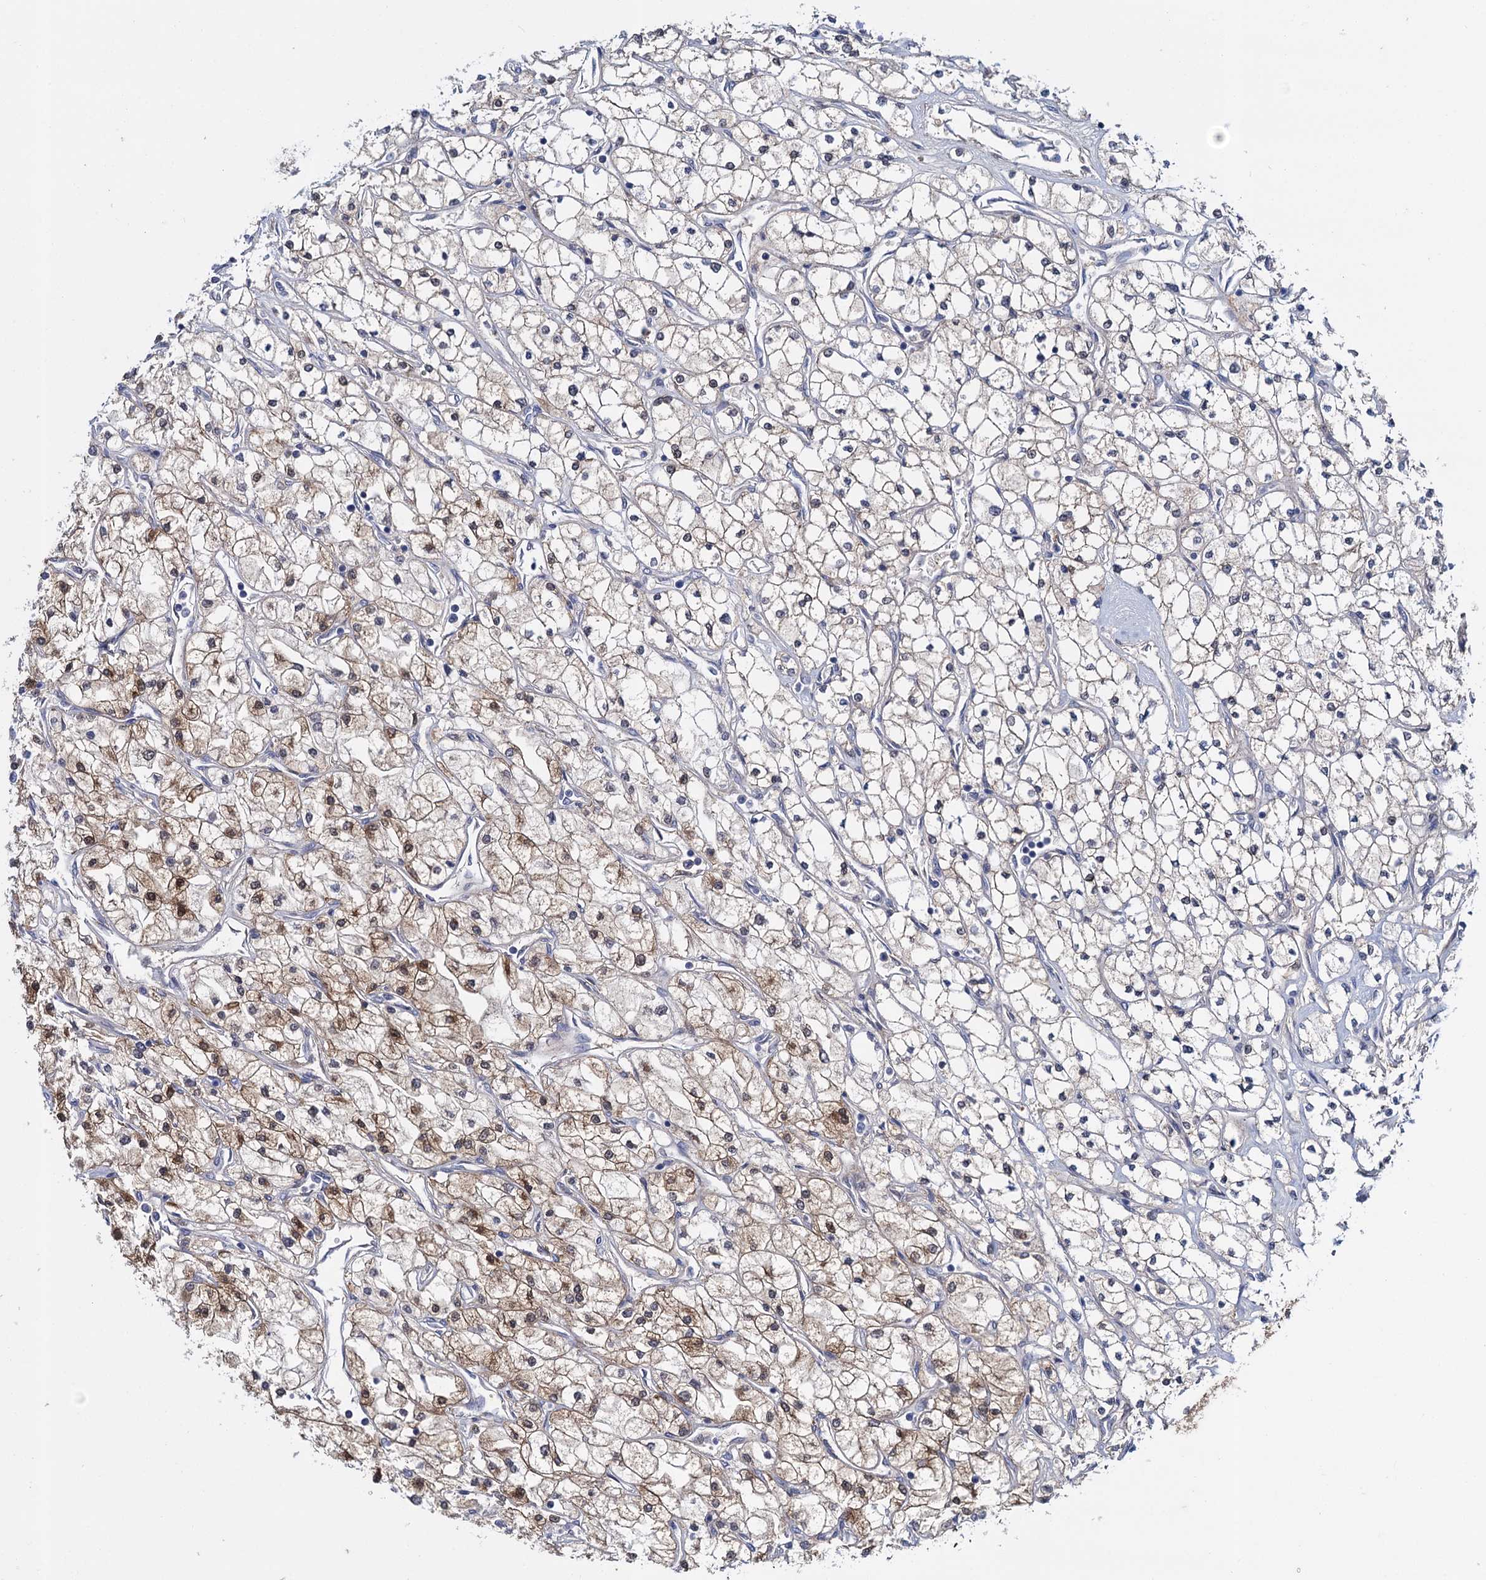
{"staining": {"intensity": "moderate", "quantity": "<25%", "location": "cytoplasmic/membranous"}, "tissue": "renal cancer", "cell_type": "Tumor cells", "image_type": "cancer", "snomed": [{"axis": "morphology", "description": "Adenocarcinoma, NOS"}, {"axis": "topography", "description": "Kidney"}], "caption": "Moderate cytoplasmic/membranous positivity is present in about <25% of tumor cells in renal cancer (adenocarcinoma).", "gene": "GLO1", "patient": {"sex": "male", "age": 80}}